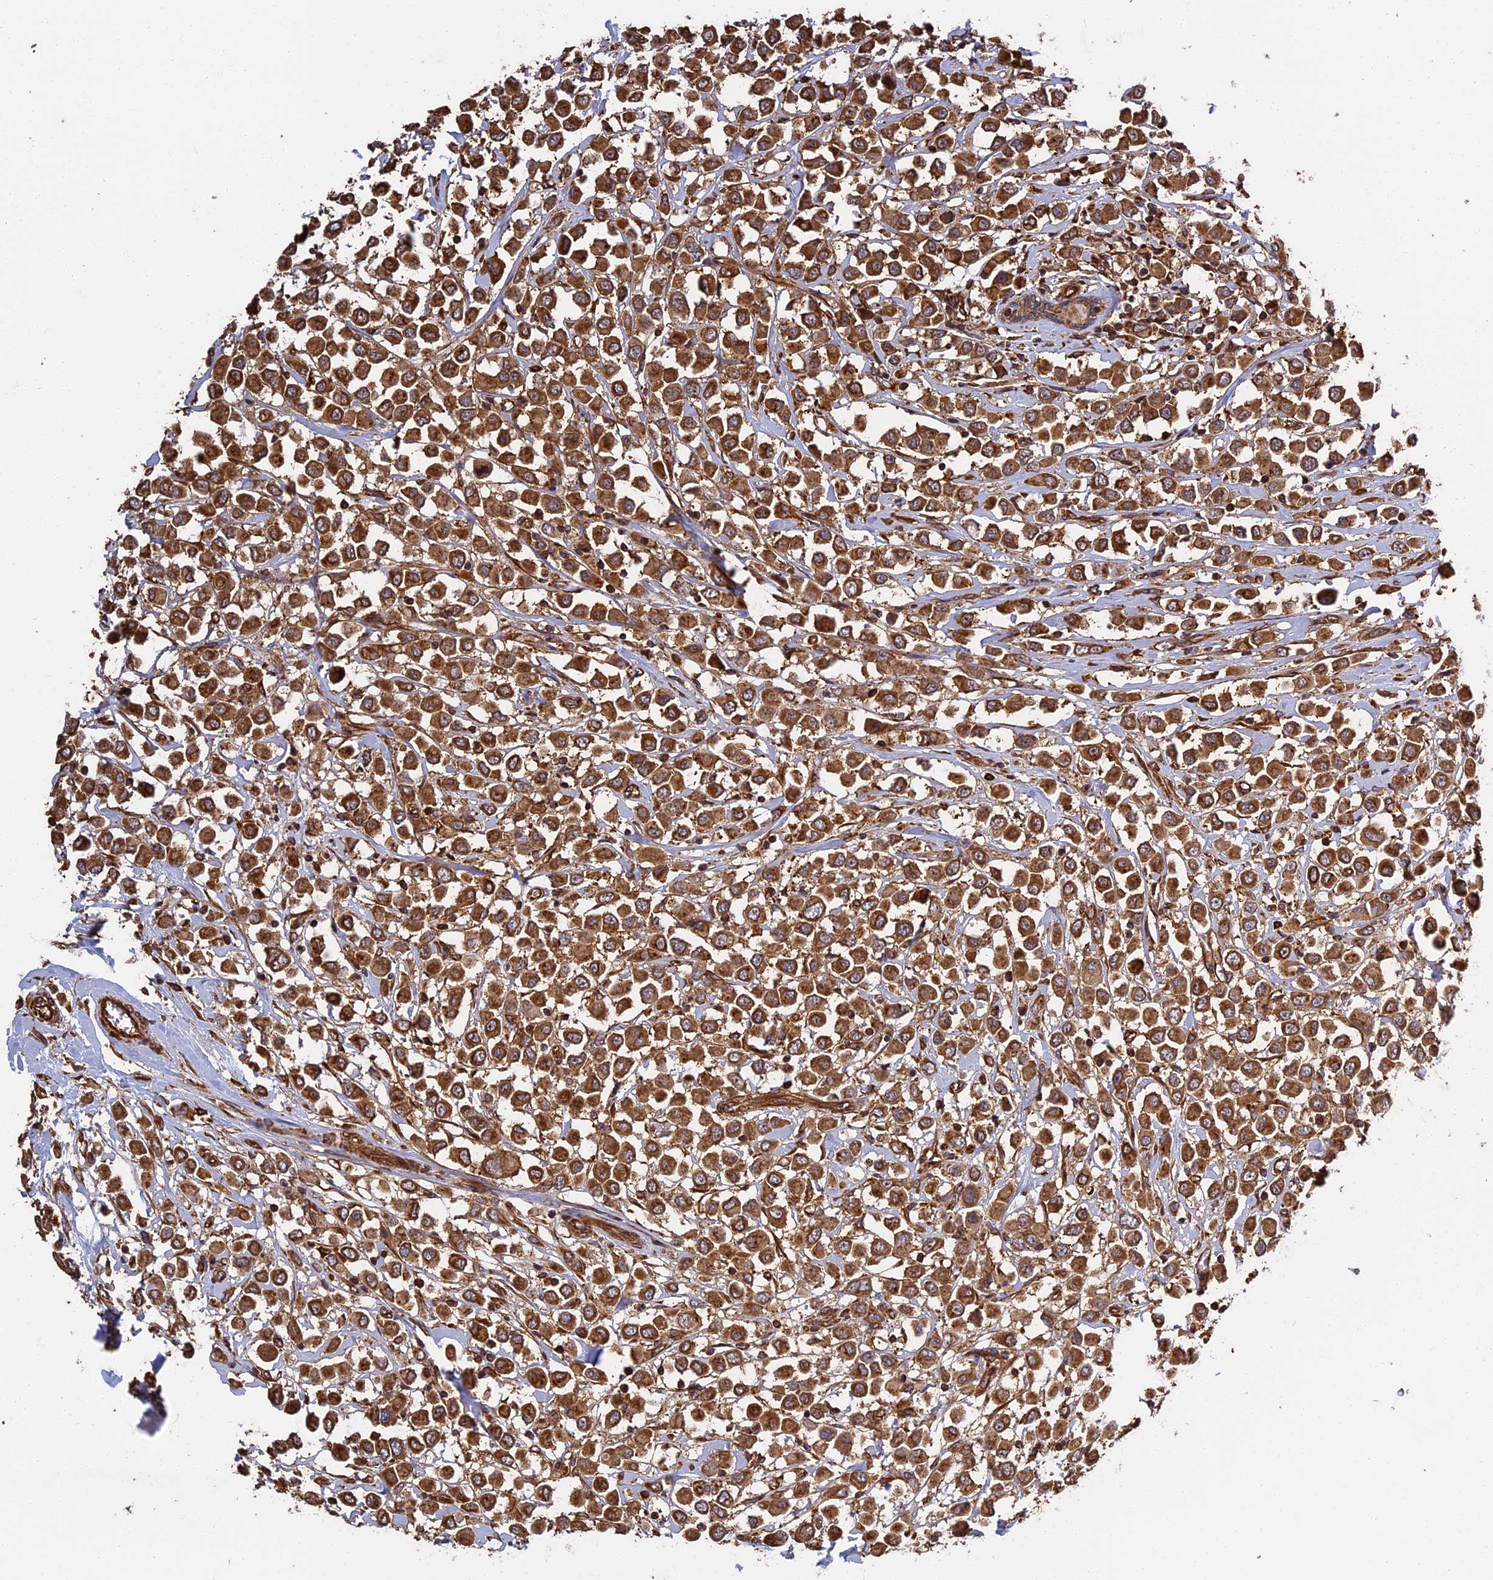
{"staining": {"intensity": "strong", "quantity": ">75%", "location": "cytoplasmic/membranous"}, "tissue": "breast cancer", "cell_type": "Tumor cells", "image_type": "cancer", "snomed": [{"axis": "morphology", "description": "Duct carcinoma"}, {"axis": "topography", "description": "Breast"}], "caption": "Breast infiltrating ductal carcinoma was stained to show a protein in brown. There is high levels of strong cytoplasmic/membranous staining in approximately >75% of tumor cells. The staining was performed using DAB to visualize the protein expression in brown, while the nuclei were stained in blue with hematoxylin (Magnification: 20x).", "gene": "CCDC124", "patient": {"sex": "female", "age": 61}}